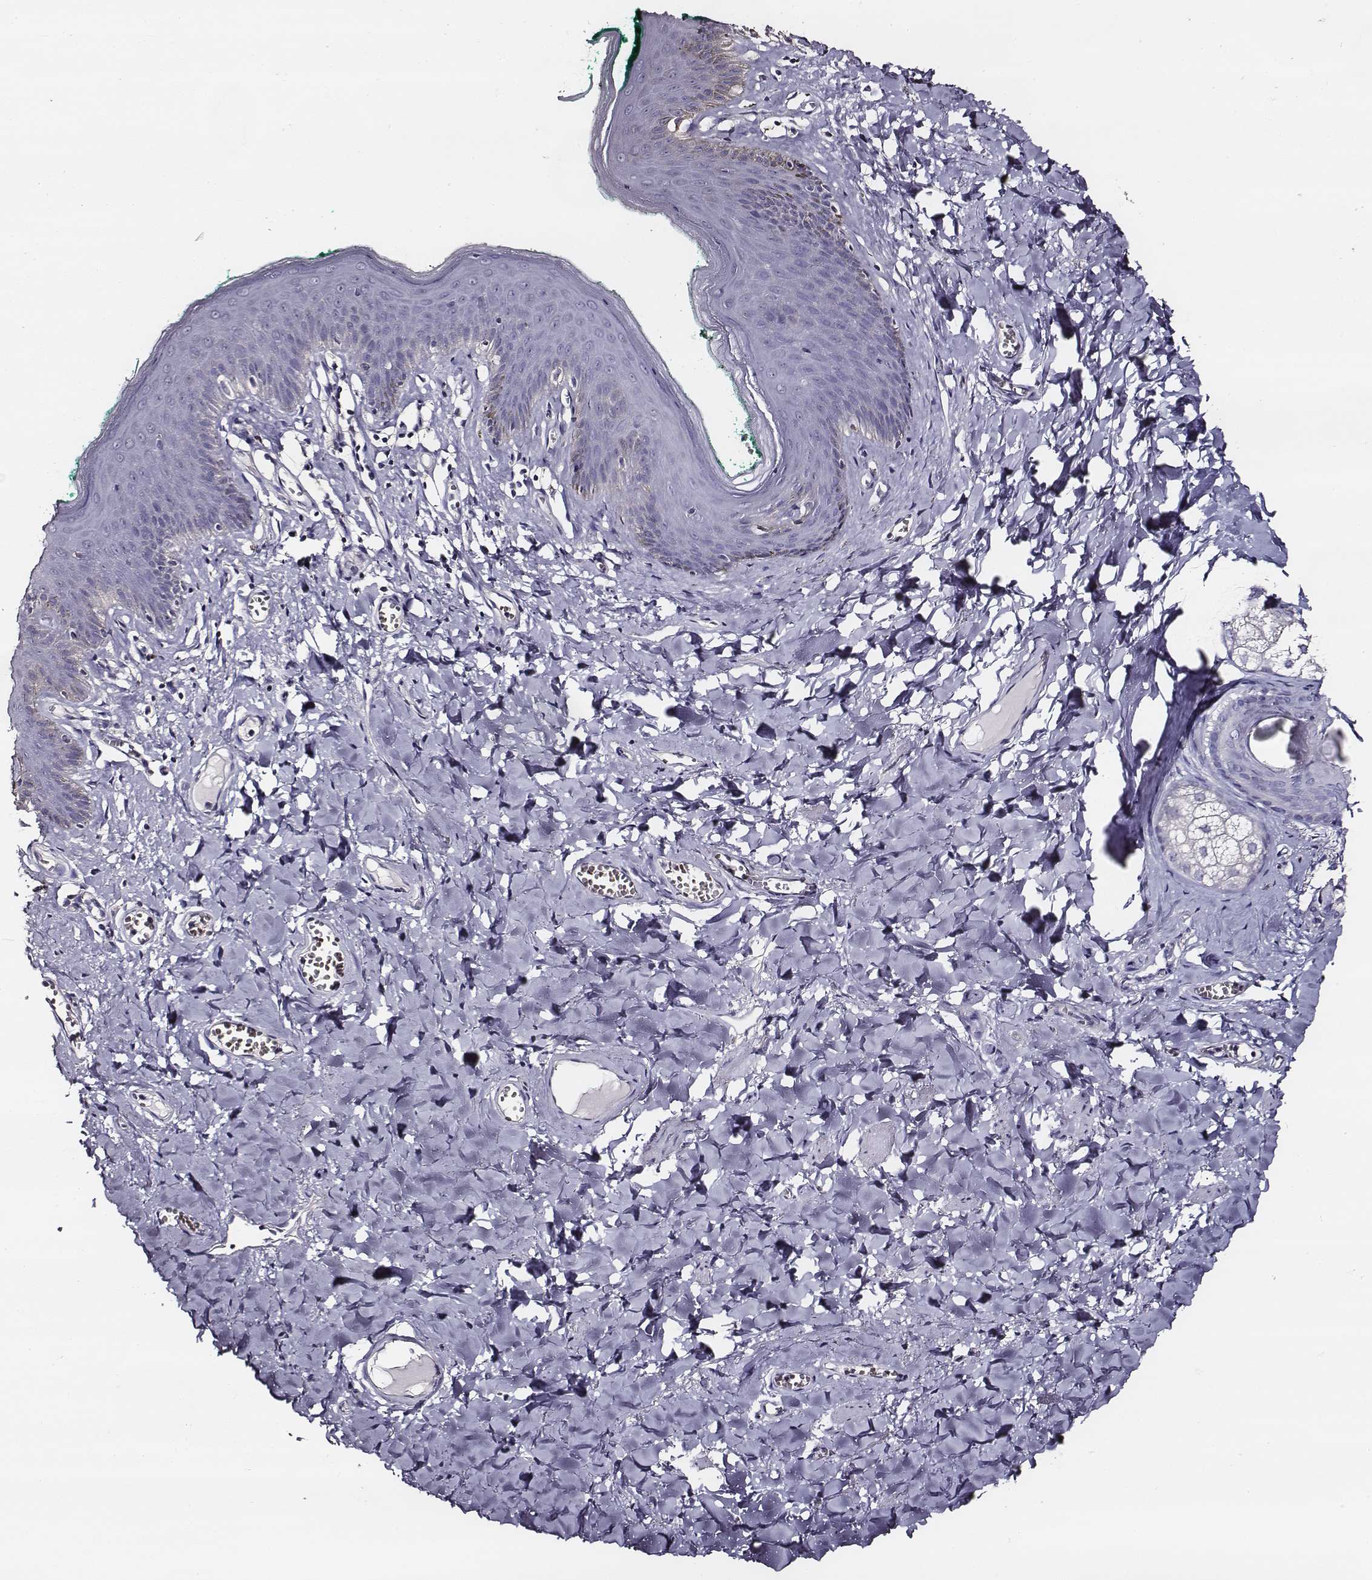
{"staining": {"intensity": "negative", "quantity": "none", "location": "none"}, "tissue": "skin", "cell_type": "Epidermal cells", "image_type": "normal", "snomed": [{"axis": "morphology", "description": "Normal tissue, NOS"}, {"axis": "topography", "description": "Vulva"}, {"axis": "topography", "description": "Peripheral nerve tissue"}], "caption": "Immunohistochemical staining of normal human skin displays no significant positivity in epidermal cells.", "gene": "AADAT", "patient": {"sex": "female", "age": 66}}